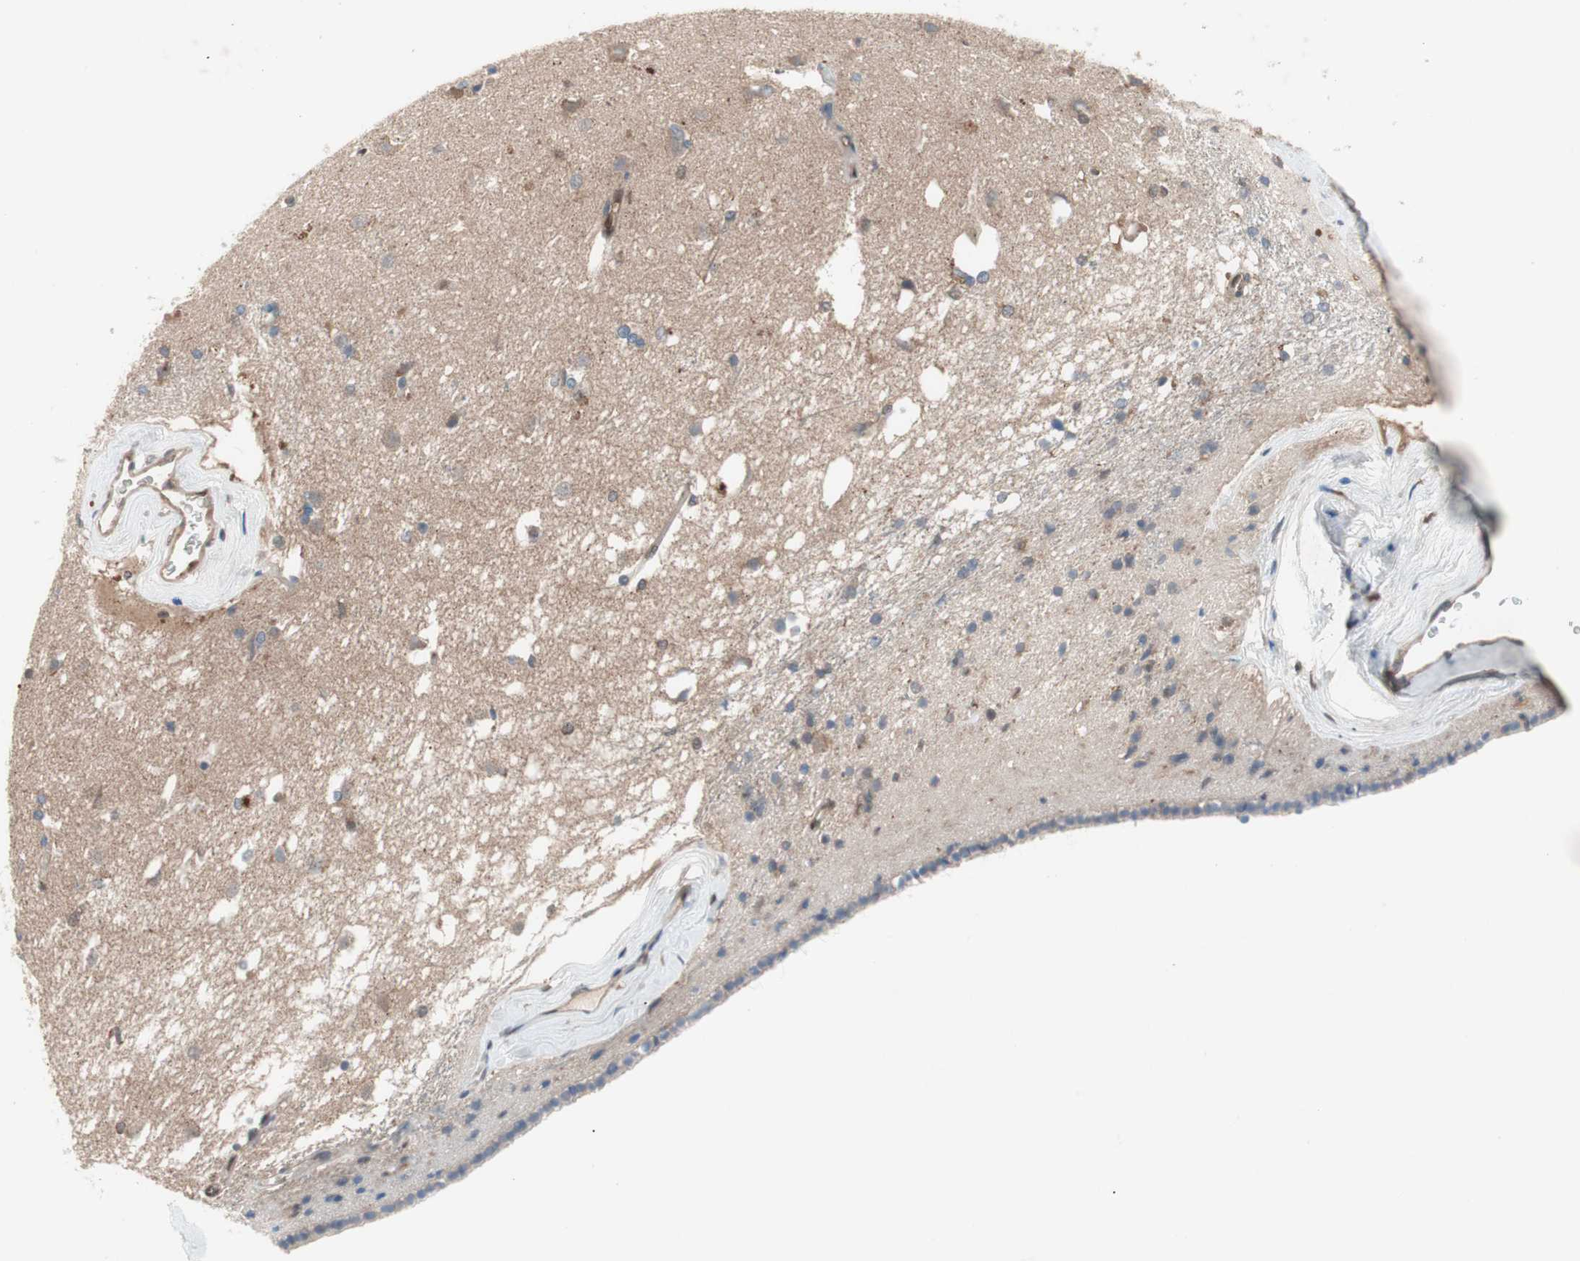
{"staining": {"intensity": "negative", "quantity": "none", "location": "none"}, "tissue": "caudate", "cell_type": "Glial cells", "image_type": "normal", "snomed": [{"axis": "morphology", "description": "Normal tissue, NOS"}, {"axis": "topography", "description": "Lateral ventricle wall"}], "caption": "Photomicrograph shows no protein positivity in glial cells of normal caudate.", "gene": "GALT", "patient": {"sex": "female", "age": 19}}